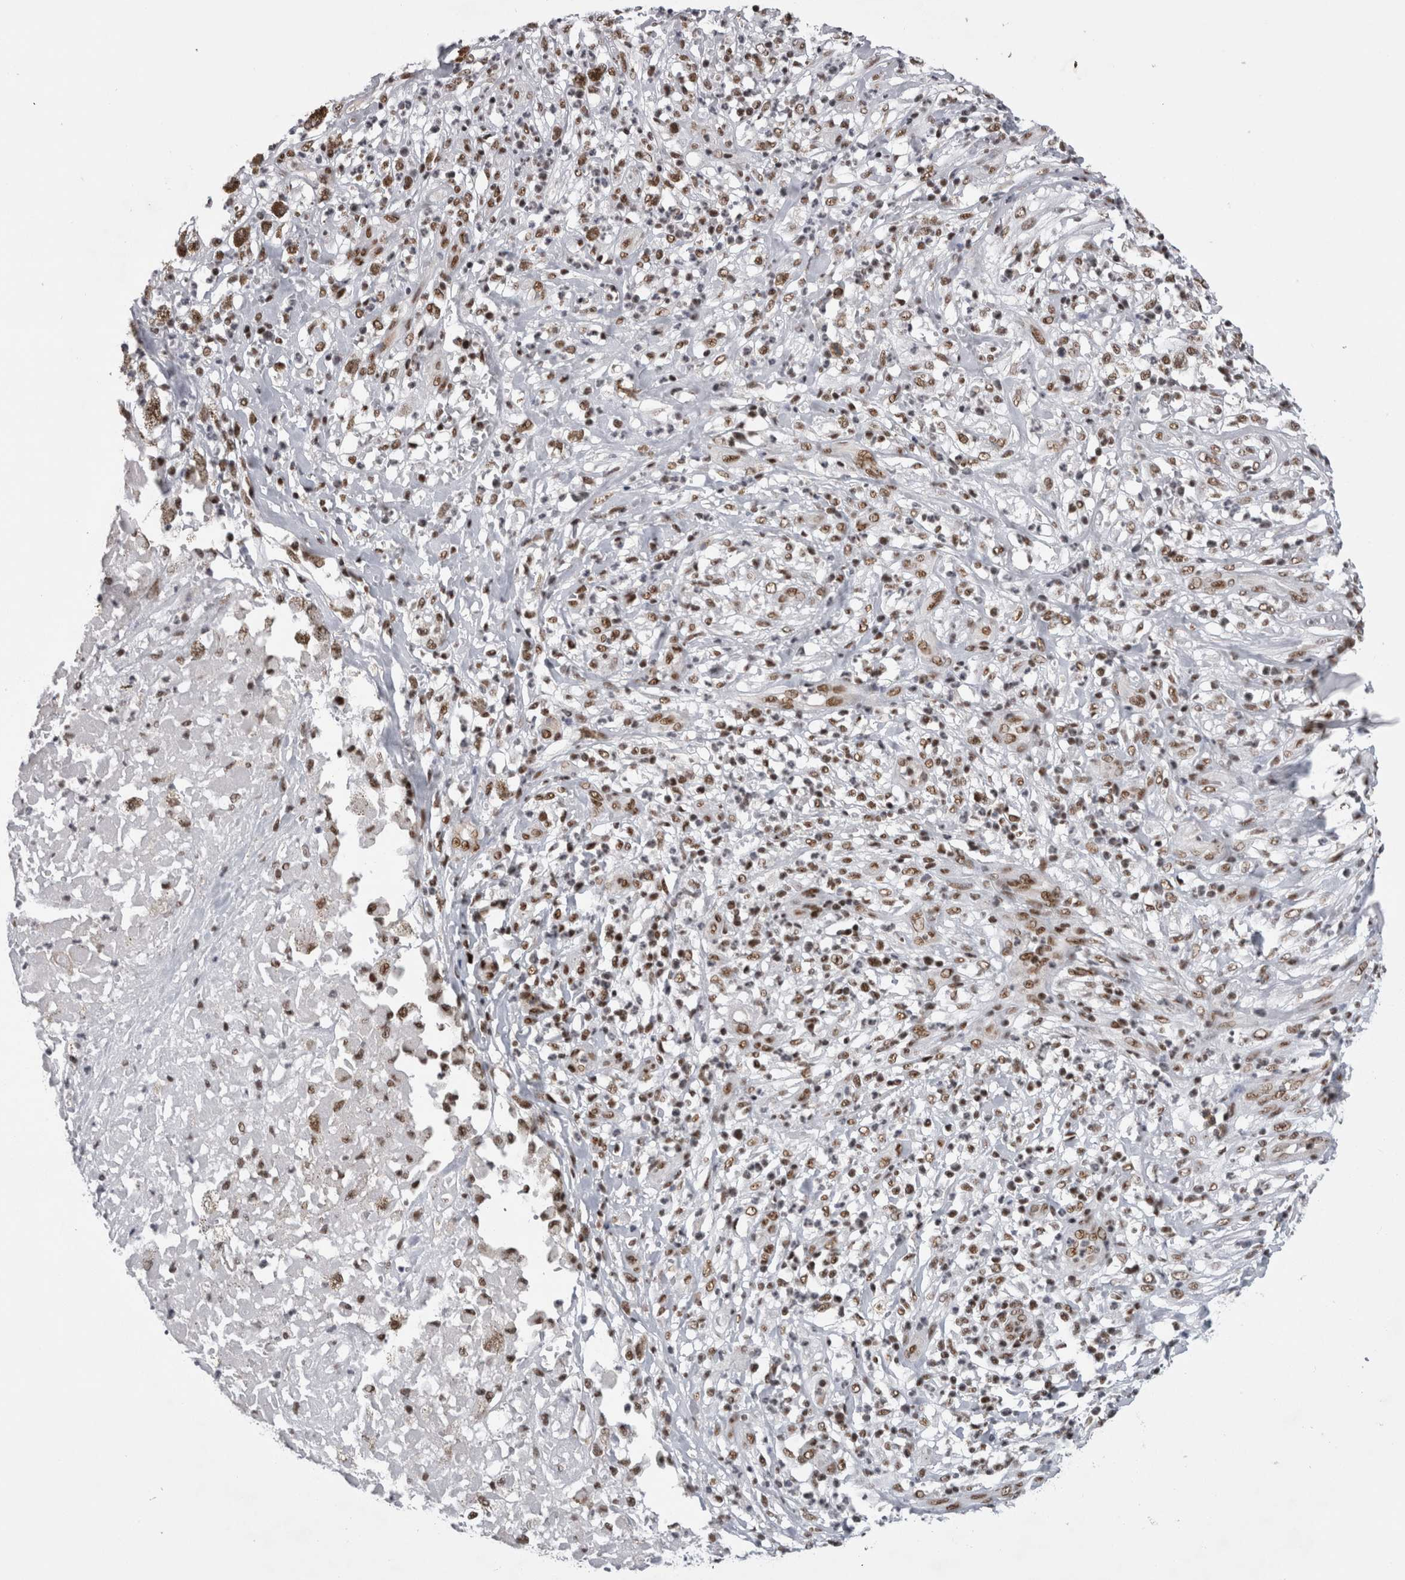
{"staining": {"intensity": "moderate", "quantity": ">75%", "location": "nuclear"}, "tissue": "melanoma", "cell_type": "Tumor cells", "image_type": "cancer", "snomed": [{"axis": "morphology", "description": "Necrosis, NOS"}, {"axis": "morphology", "description": "Malignant melanoma, NOS"}, {"axis": "topography", "description": "Skin"}], "caption": "Tumor cells exhibit medium levels of moderate nuclear staining in approximately >75% of cells in malignant melanoma. Using DAB (brown) and hematoxylin (blue) stains, captured at high magnification using brightfield microscopy.", "gene": "CDK11A", "patient": {"sex": "female", "age": 87}}